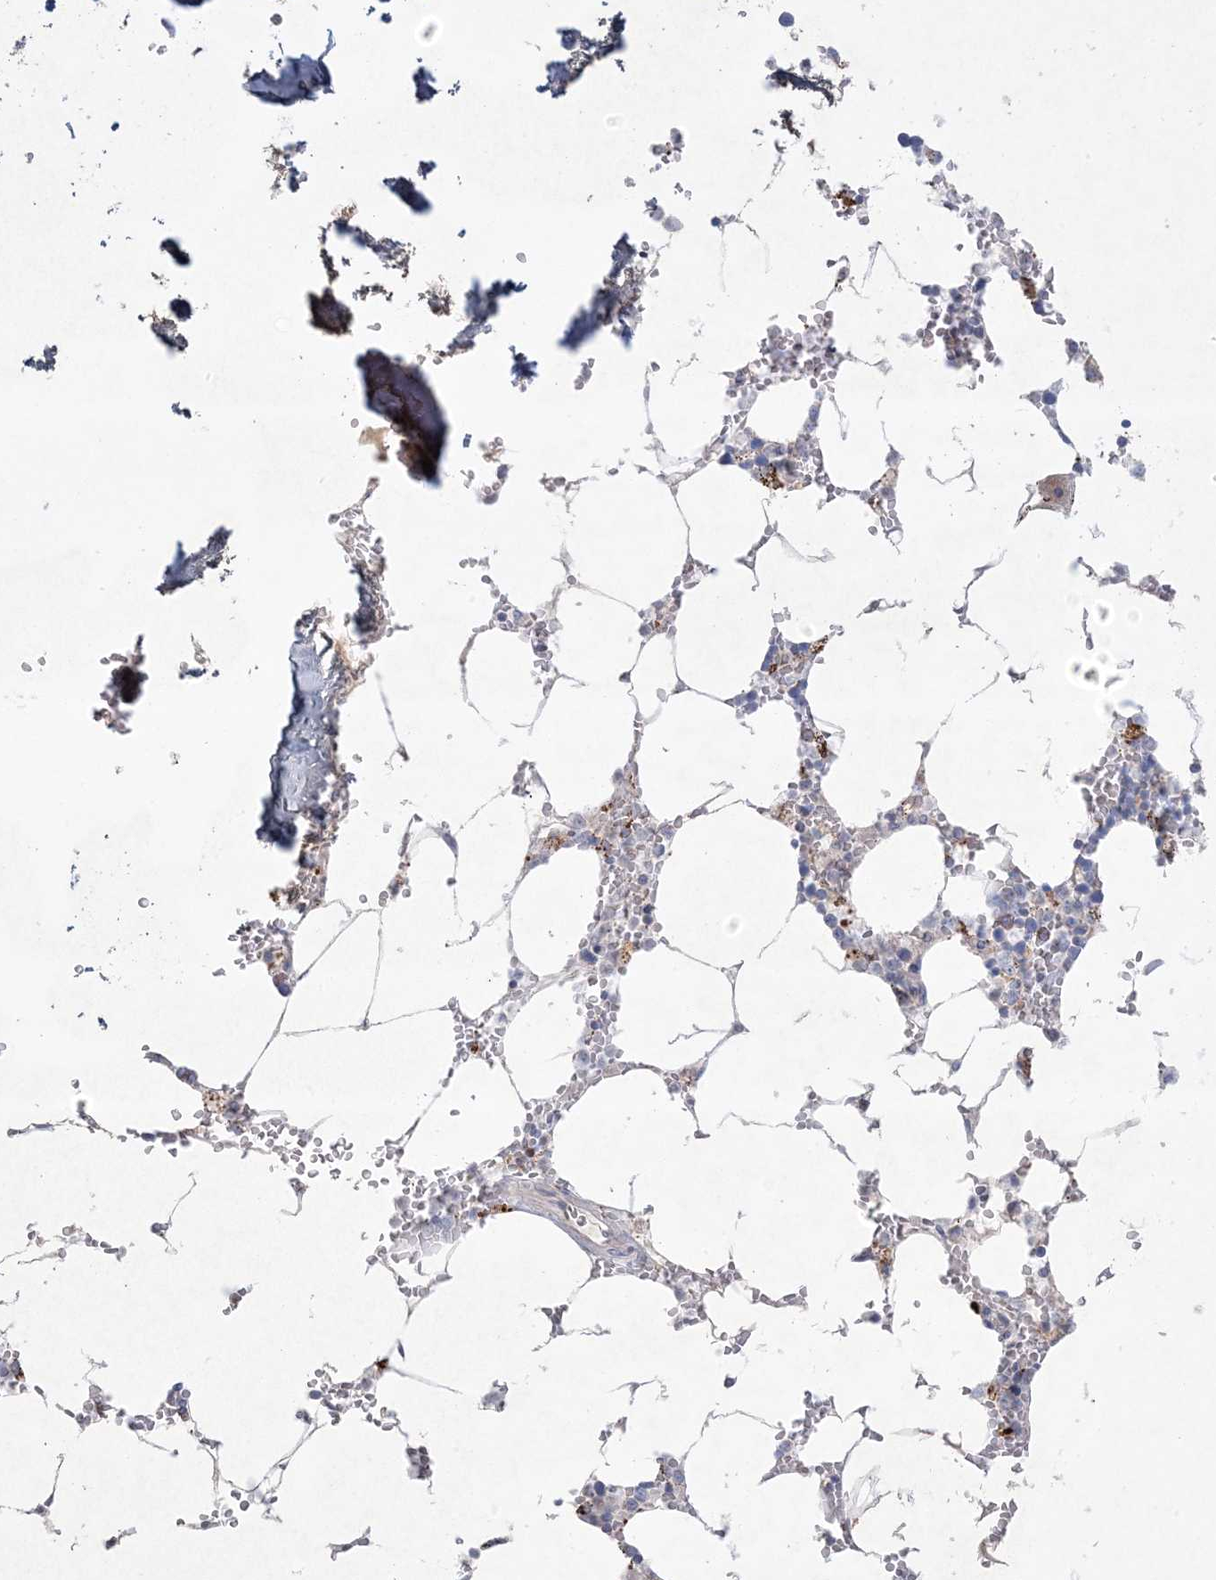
{"staining": {"intensity": "negative", "quantity": "none", "location": "none"}, "tissue": "bone marrow", "cell_type": "Hematopoietic cells", "image_type": "normal", "snomed": [{"axis": "morphology", "description": "Normal tissue, NOS"}, {"axis": "topography", "description": "Bone marrow"}], "caption": "Bone marrow stained for a protein using immunohistochemistry (IHC) displays no expression hematopoietic cells.", "gene": "KCTD6", "patient": {"sex": "male", "age": 70}}